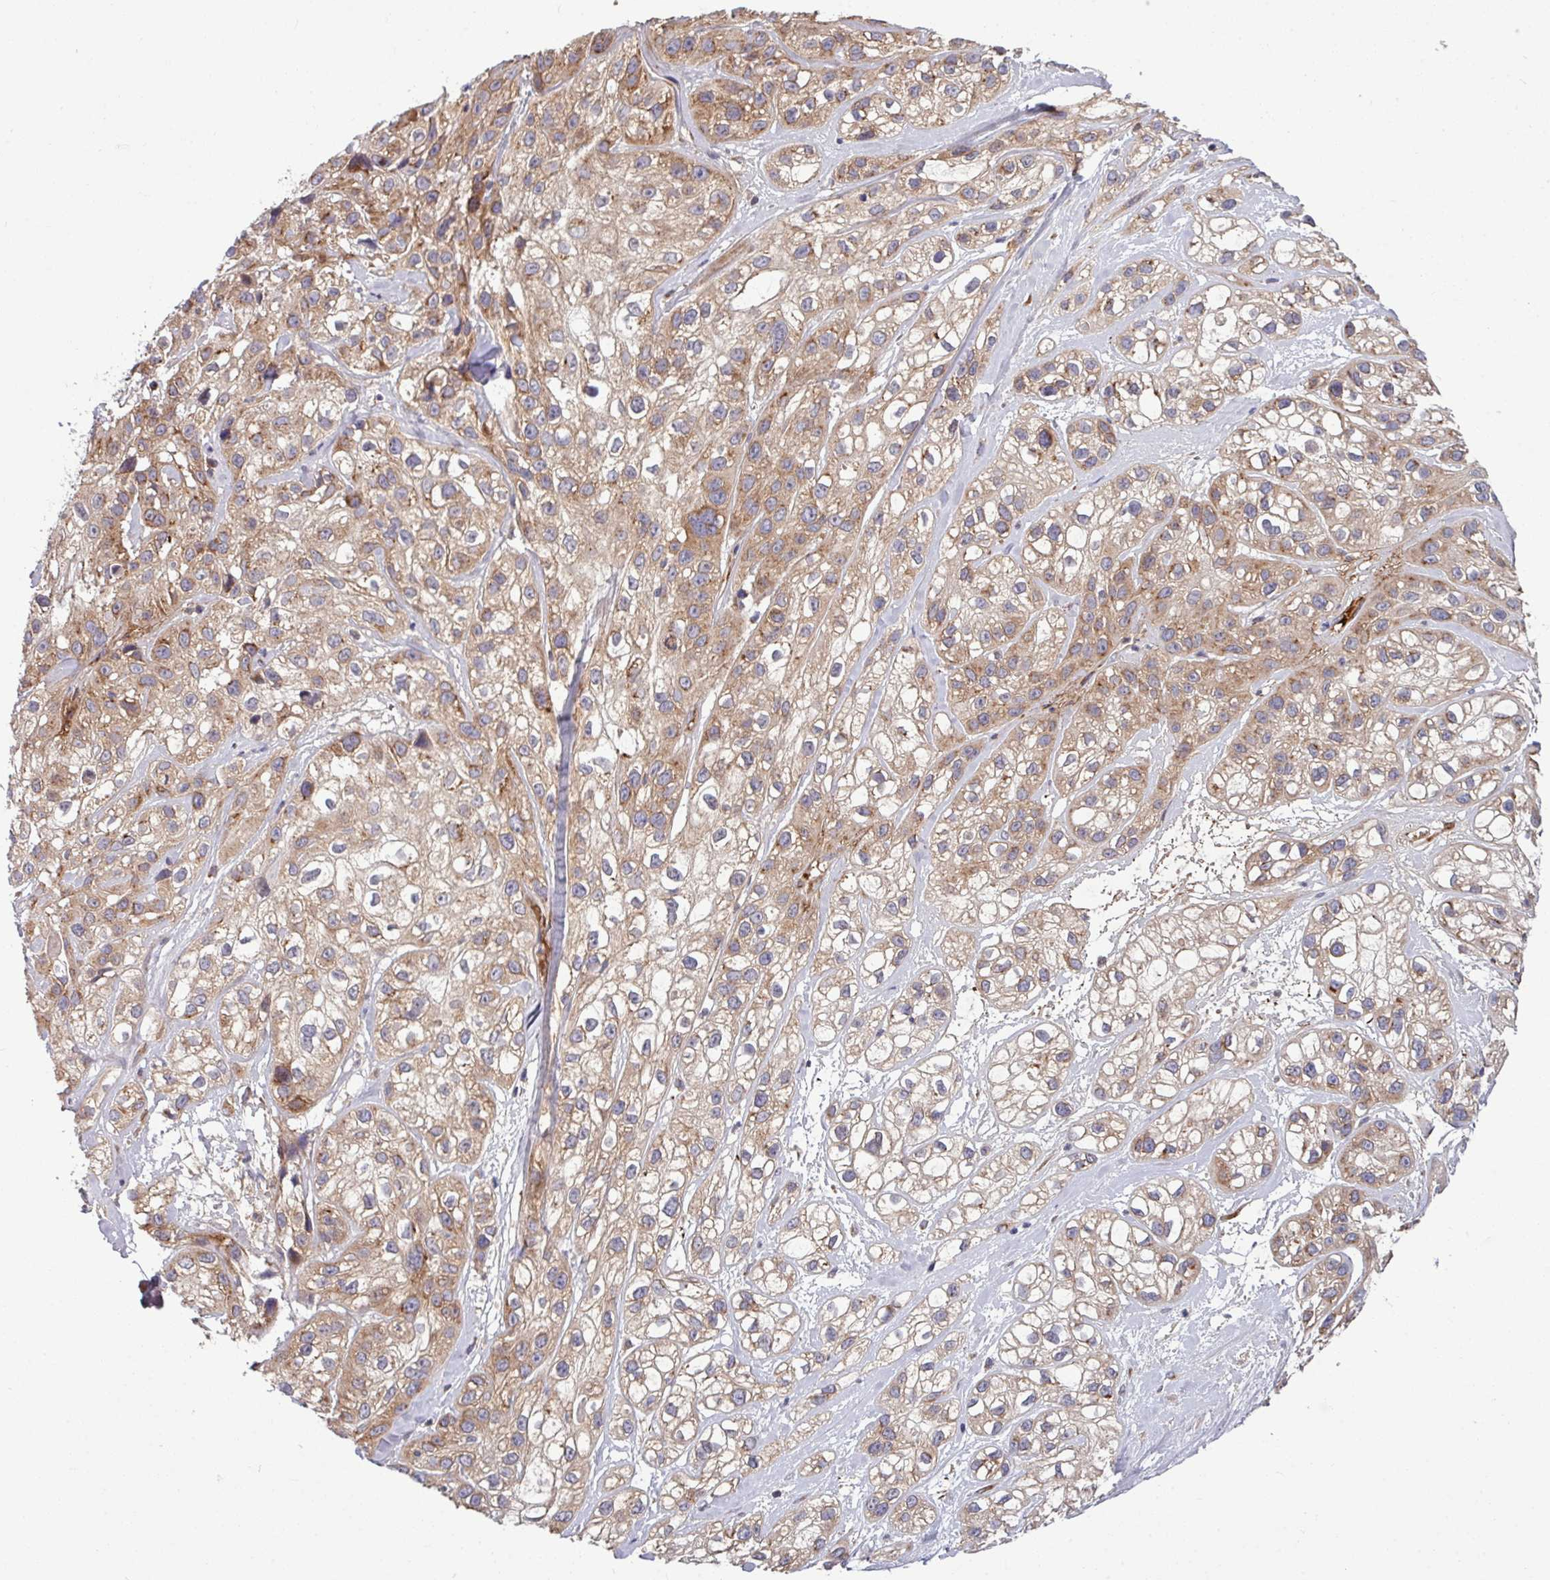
{"staining": {"intensity": "moderate", "quantity": ">75%", "location": "cytoplasmic/membranous"}, "tissue": "skin cancer", "cell_type": "Tumor cells", "image_type": "cancer", "snomed": [{"axis": "morphology", "description": "Squamous cell carcinoma, NOS"}, {"axis": "topography", "description": "Skin"}], "caption": "DAB (3,3'-diaminobenzidine) immunohistochemical staining of squamous cell carcinoma (skin) reveals moderate cytoplasmic/membranous protein positivity in approximately >75% of tumor cells.", "gene": "LSM12", "patient": {"sex": "male", "age": 82}}